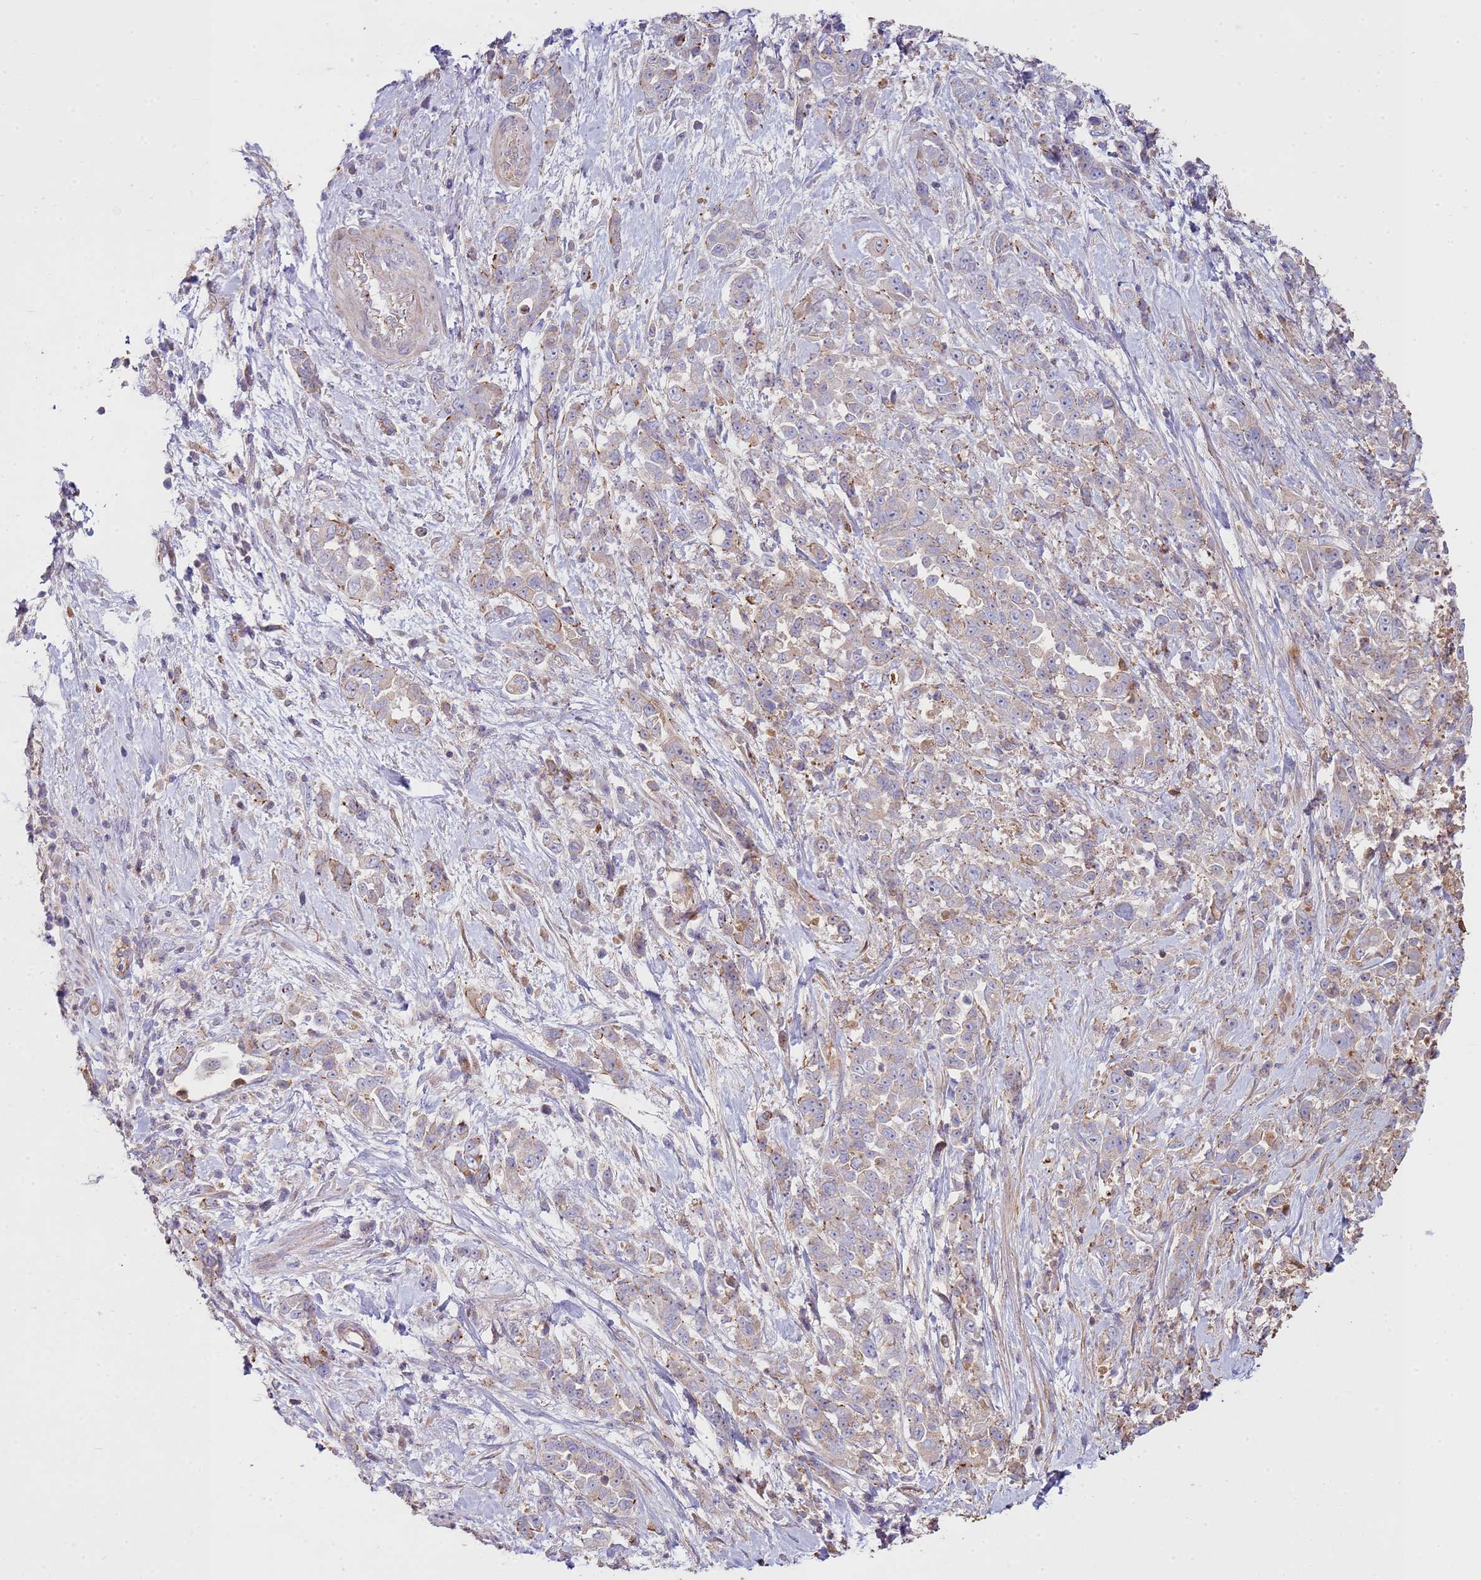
{"staining": {"intensity": "weak", "quantity": "<25%", "location": "cytoplasmic/membranous"}, "tissue": "pancreatic cancer", "cell_type": "Tumor cells", "image_type": "cancer", "snomed": [{"axis": "morphology", "description": "Normal tissue, NOS"}, {"axis": "morphology", "description": "Adenocarcinoma, NOS"}, {"axis": "topography", "description": "Pancreas"}], "caption": "IHC of human adenocarcinoma (pancreatic) reveals no expression in tumor cells.", "gene": "NDUFAF4", "patient": {"sex": "female", "age": 64}}